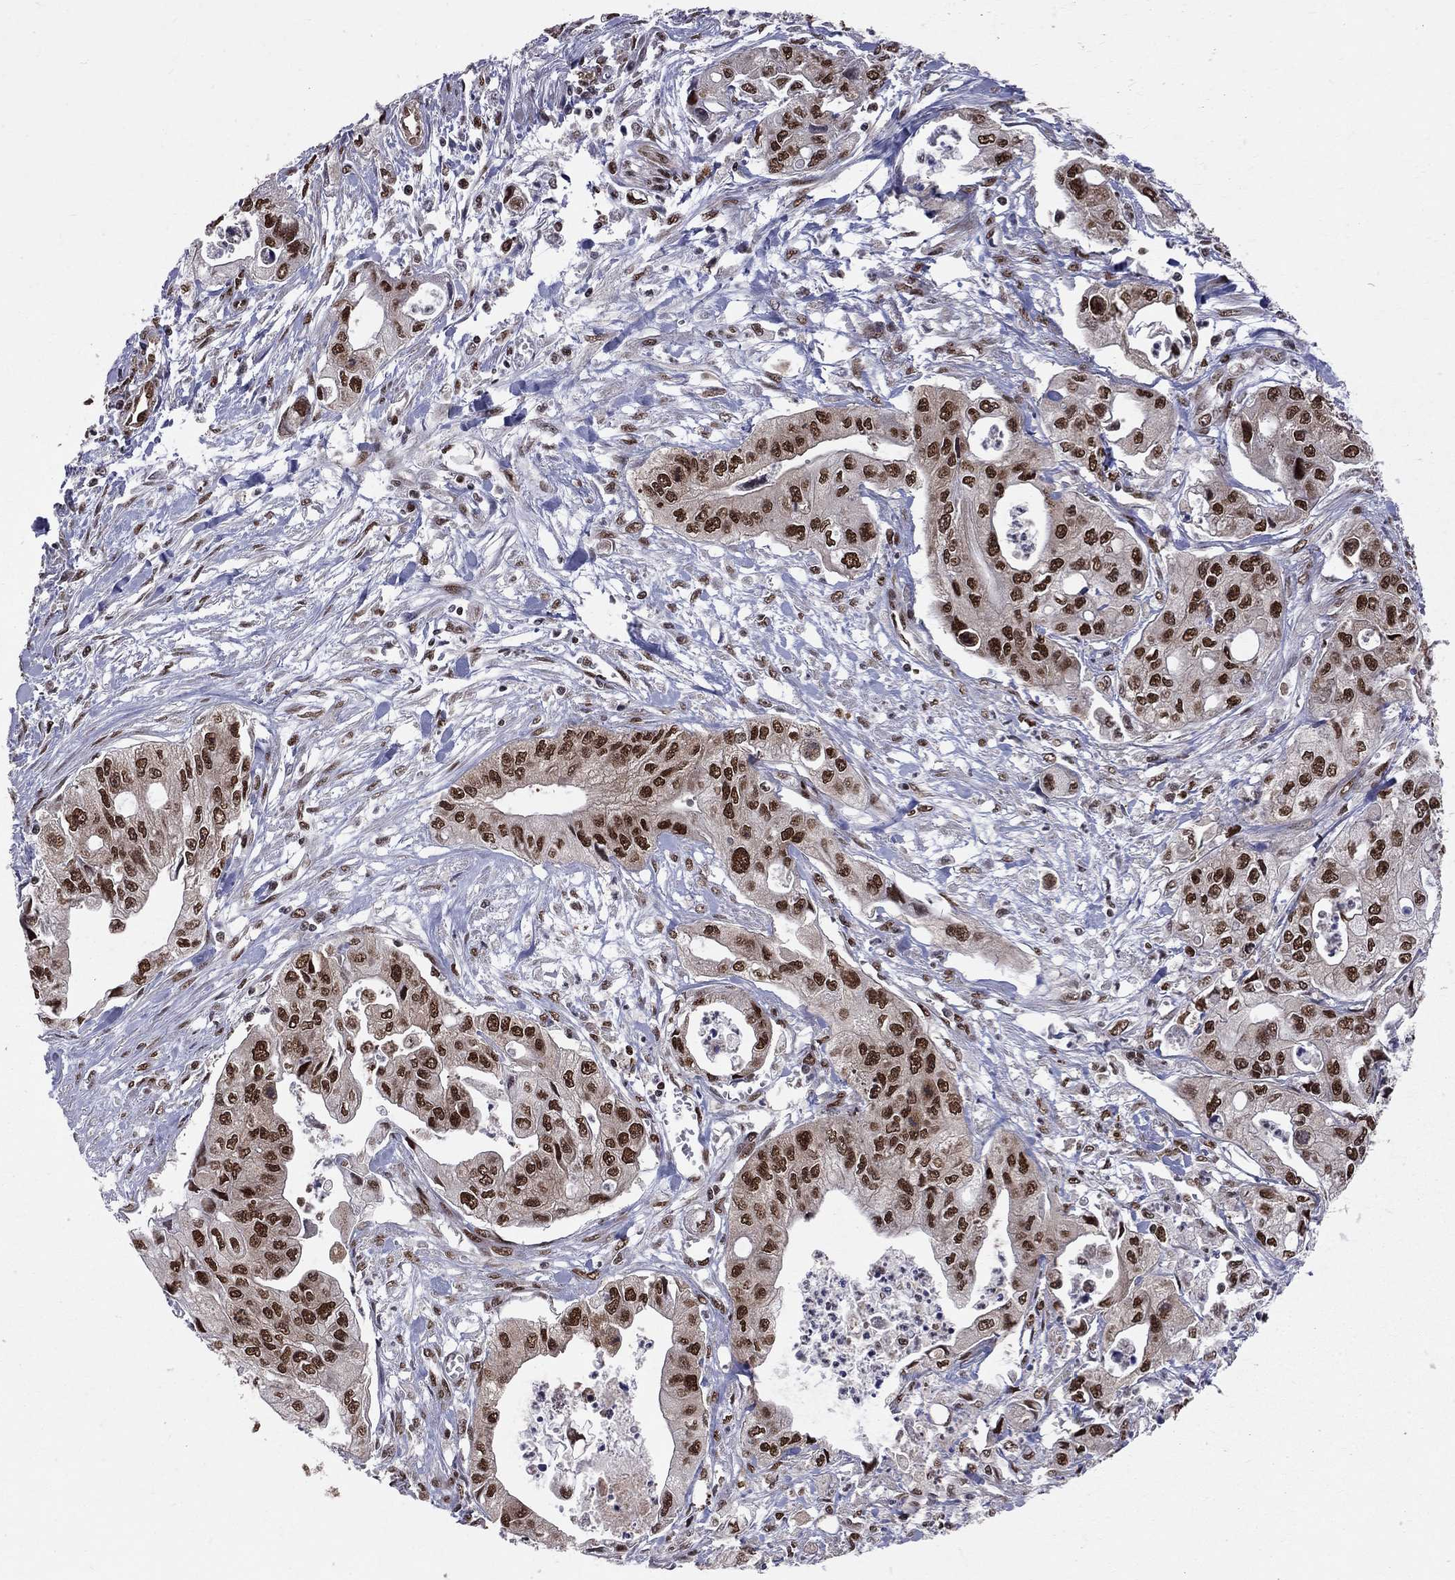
{"staining": {"intensity": "strong", "quantity": "25%-75%", "location": "nuclear"}, "tissue": "pancreatic cancer", "cell_type": "Tumor cells", "image_type": "cancer", "snomed": [{"axis": "morphology", "description": "Adenocarcinoma, NOS"}, {"axis": "topography", "description": "Pancreas"}], "caption": "This is a micrograph of immunohistochemistry (IHC) staining of pancreatic cancer (adenocarcinoma), which shows strong staining in the nuclear of tumor cells.", "gene": "SAP30L", "patient": {"sex": "male", "age": 70}}